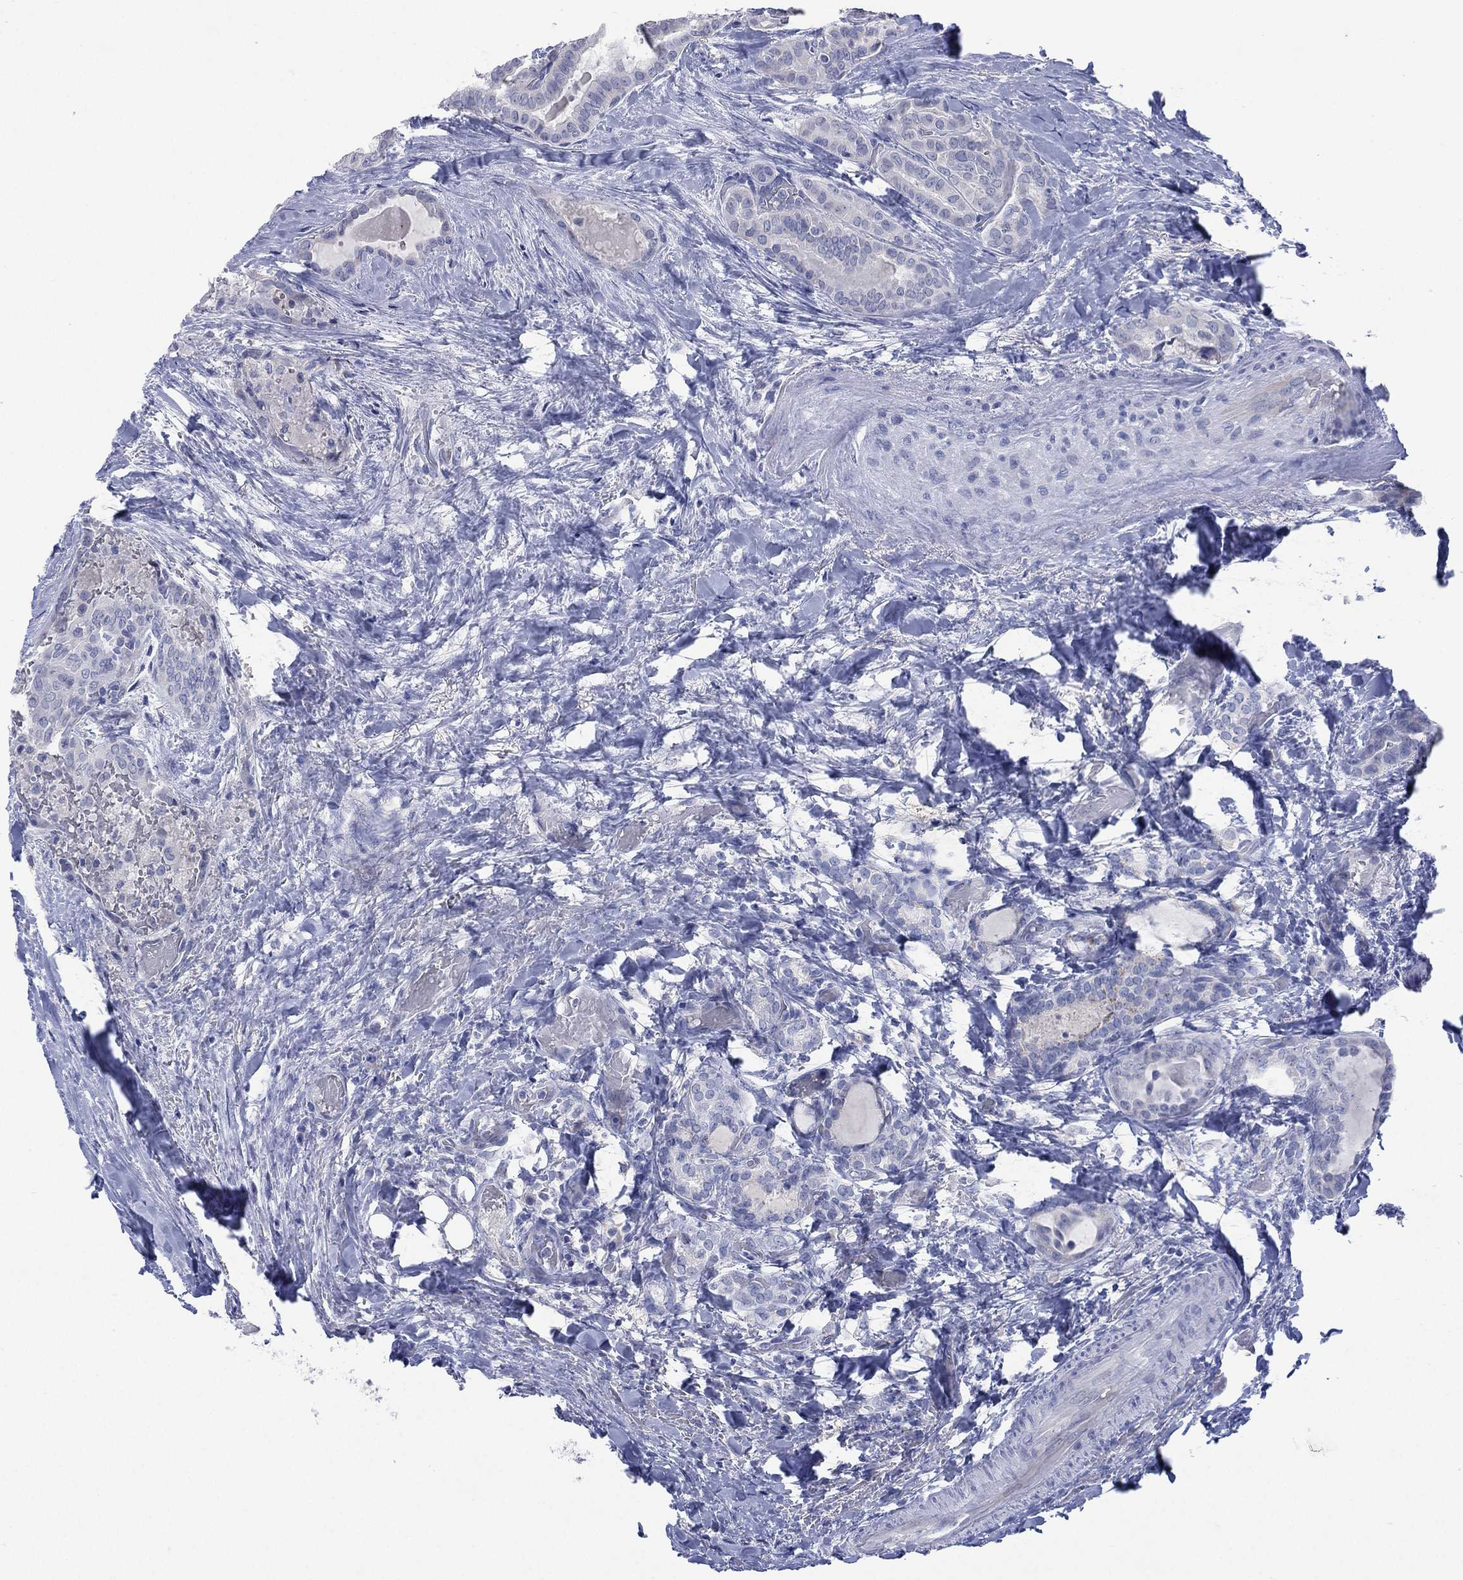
{"staining": {"intensity": "negative", "quantity": "none", "location": "none"}, "tissue": "thyroid cancer", "cell_type": "Tumor cells", "image_type": "cancer", "snomed": [{"axis": "morphology", "description": "Papillary adenocarcinoma, NOS"}, {"axis": "topography", "description": "Thyroid gland"}], "caption": "A high-resolution image shows IHC staining of papillary adenocarcinoma (thyroid), which displays no significant expression in tumor cells. (Brightfield microscopy of DAB IHC at high magnification).", "gene": "KRT35", "patient": {"sex": "female", "age": 39}}